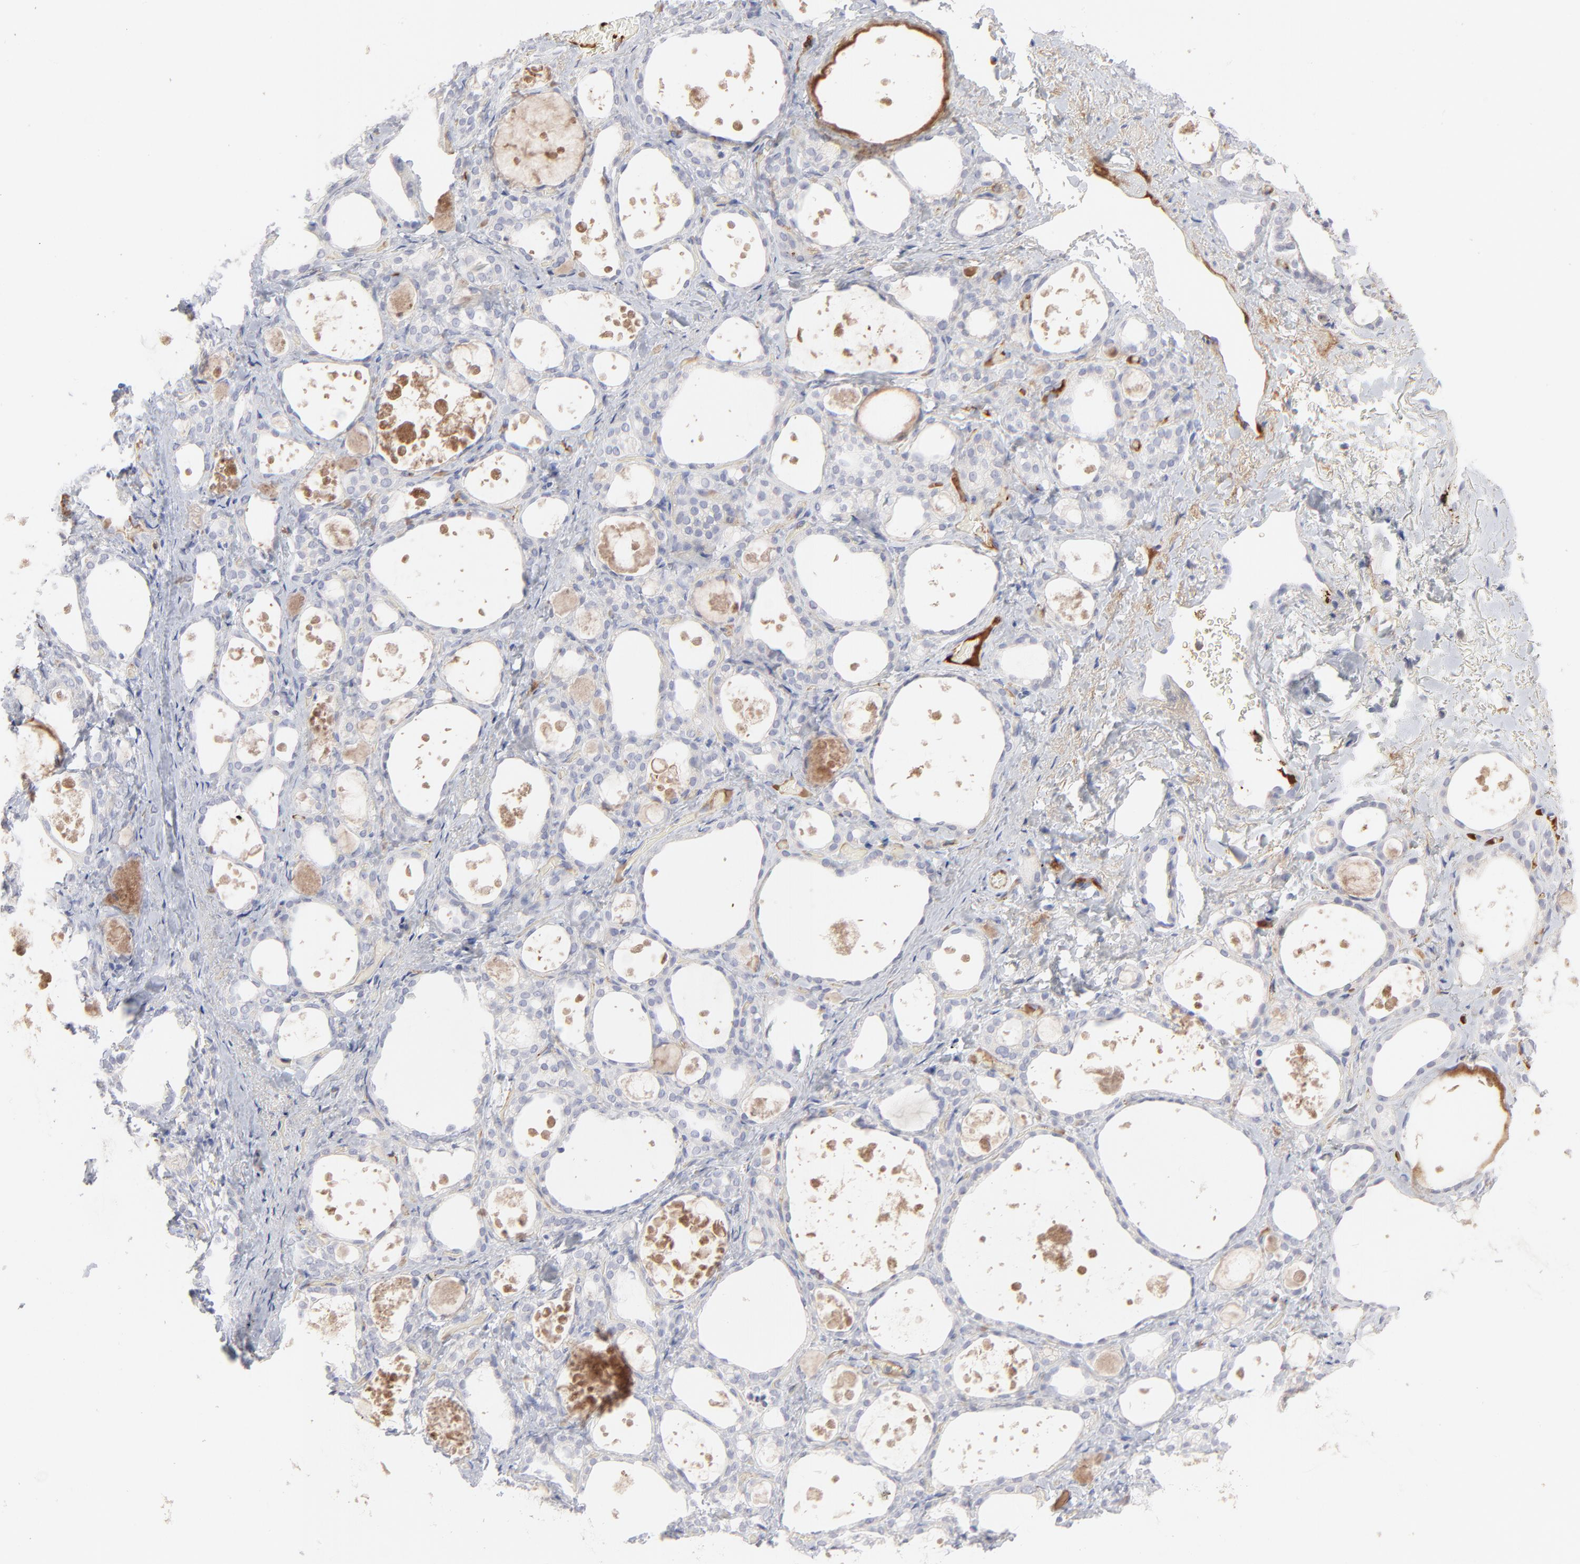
{"staining": {"intensity": "negative", "quantity": "none", "location": "none"}, "tissue": "thyroid gland", "cell_type": "Glandular cells", "image_type": "normal", "snomed": [{"axis": "morphology", "description": "Normal tissue, NOS"}, {"axis": "topography", "description": "Thyroid gland"}], "caption": "Immunohistochemistry photomicrograph of benign thyroid gland: human thyroid gland stained with DAB (3,3'-diaminobenzidine) reveals no significant protein staining in glandular cells.", "gene": "CCR3", "patient": {"sex": "female", "age": 75}}